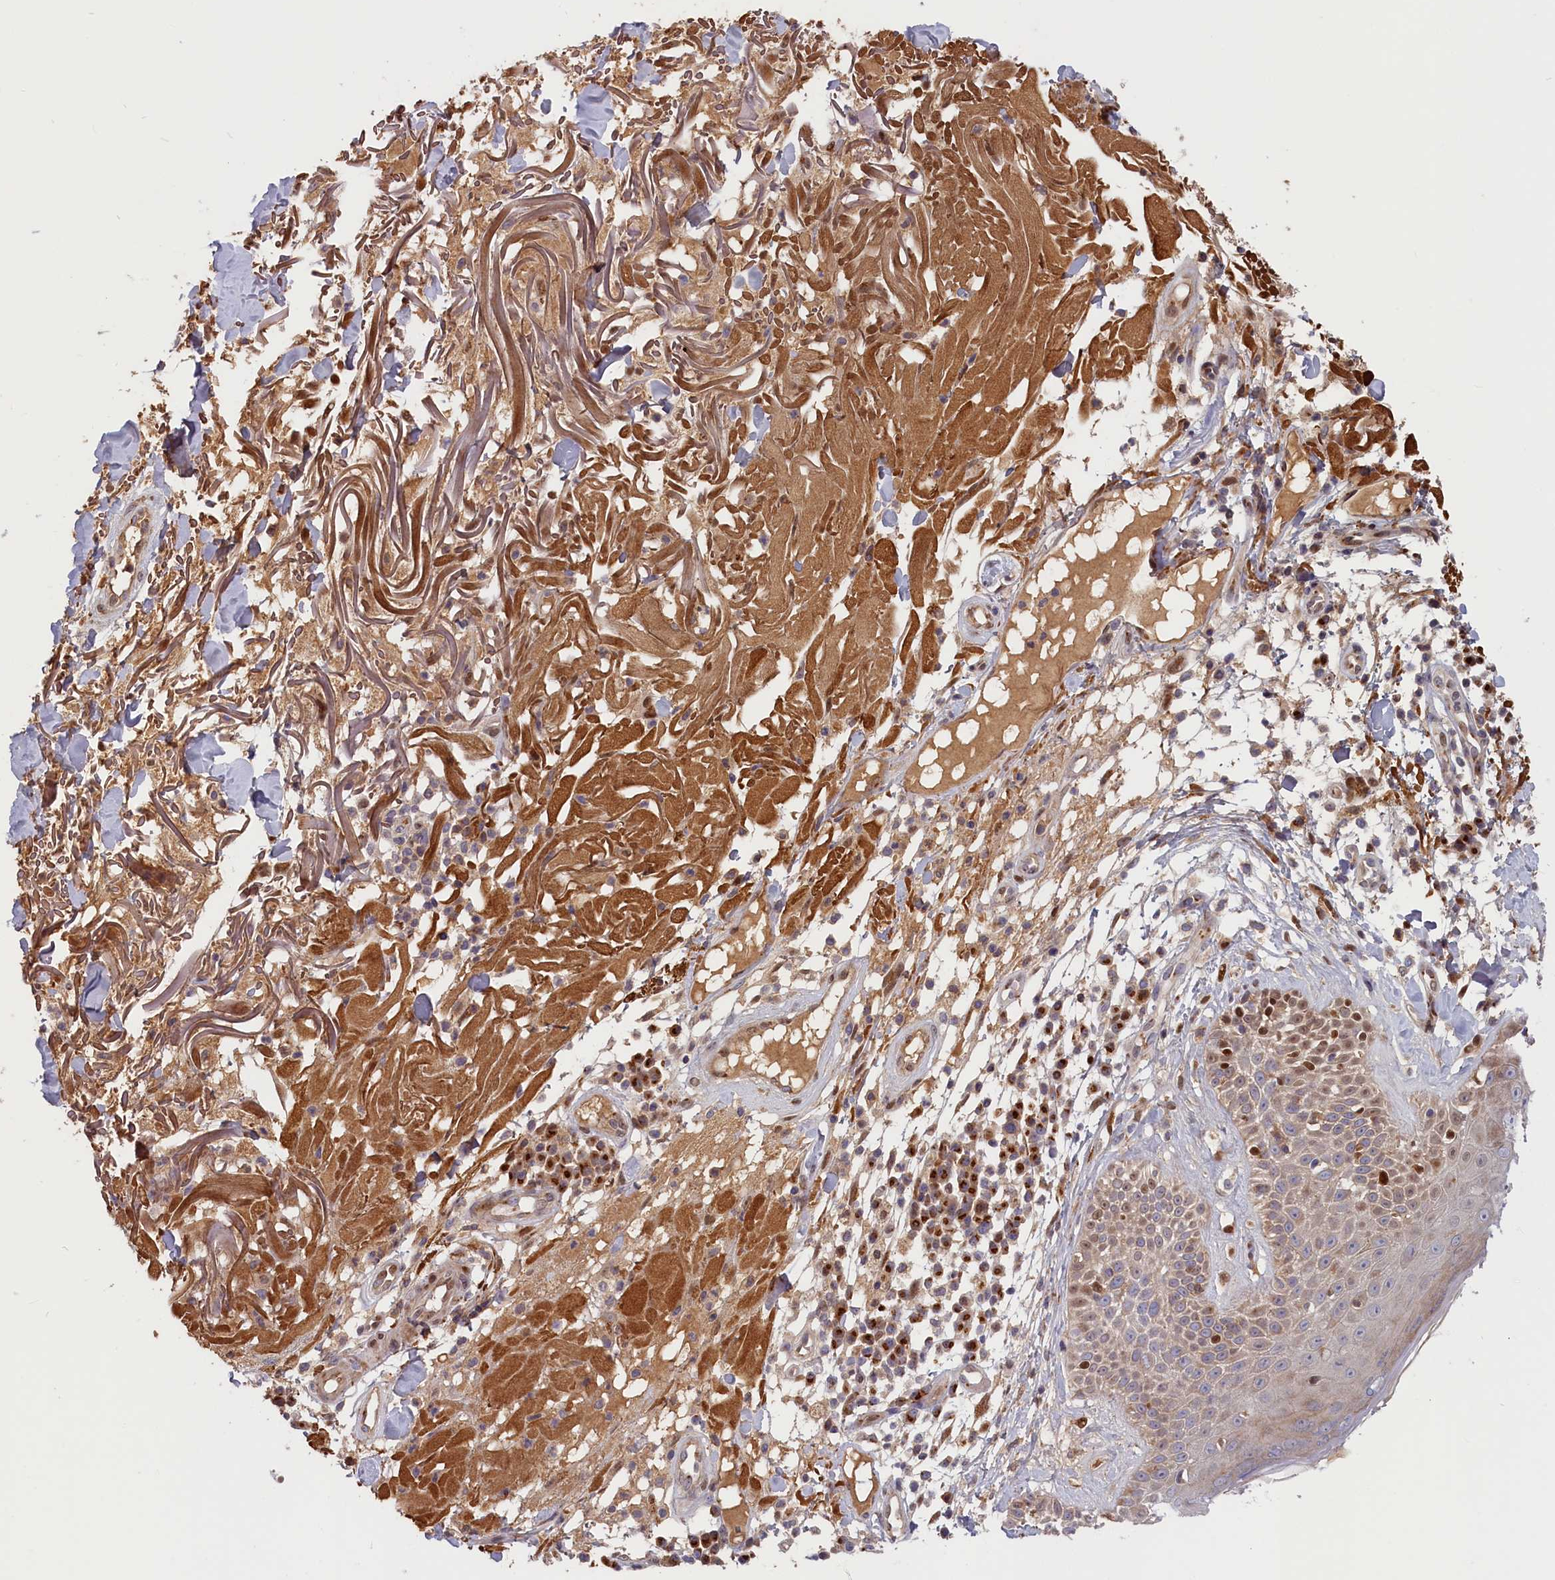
{"staining": {"intensity": "moderate", "quantity": "<25%", "location": "nuclear"}, "tissue": "skin cancer", "cell_type": "Tumor cells", "image_type": "cancer", "snomed": [{"axis": "morphology", "description": "Normal tissue, NOS"}, {"axis": "morphology", "description": "Basal cell carcinoma"}, {"axis": "topography", "description": "Skin"}], "caption": "Immunohistochemistry (DAB (3,3'-diaminobenzidine)) staining of human skin basal cell carcinoma demonstrates moderate nuclear protein positivity in about <25% of tumor cells.", "gene": "CHST12", "patient": {"sex": "male", "age": 93}}